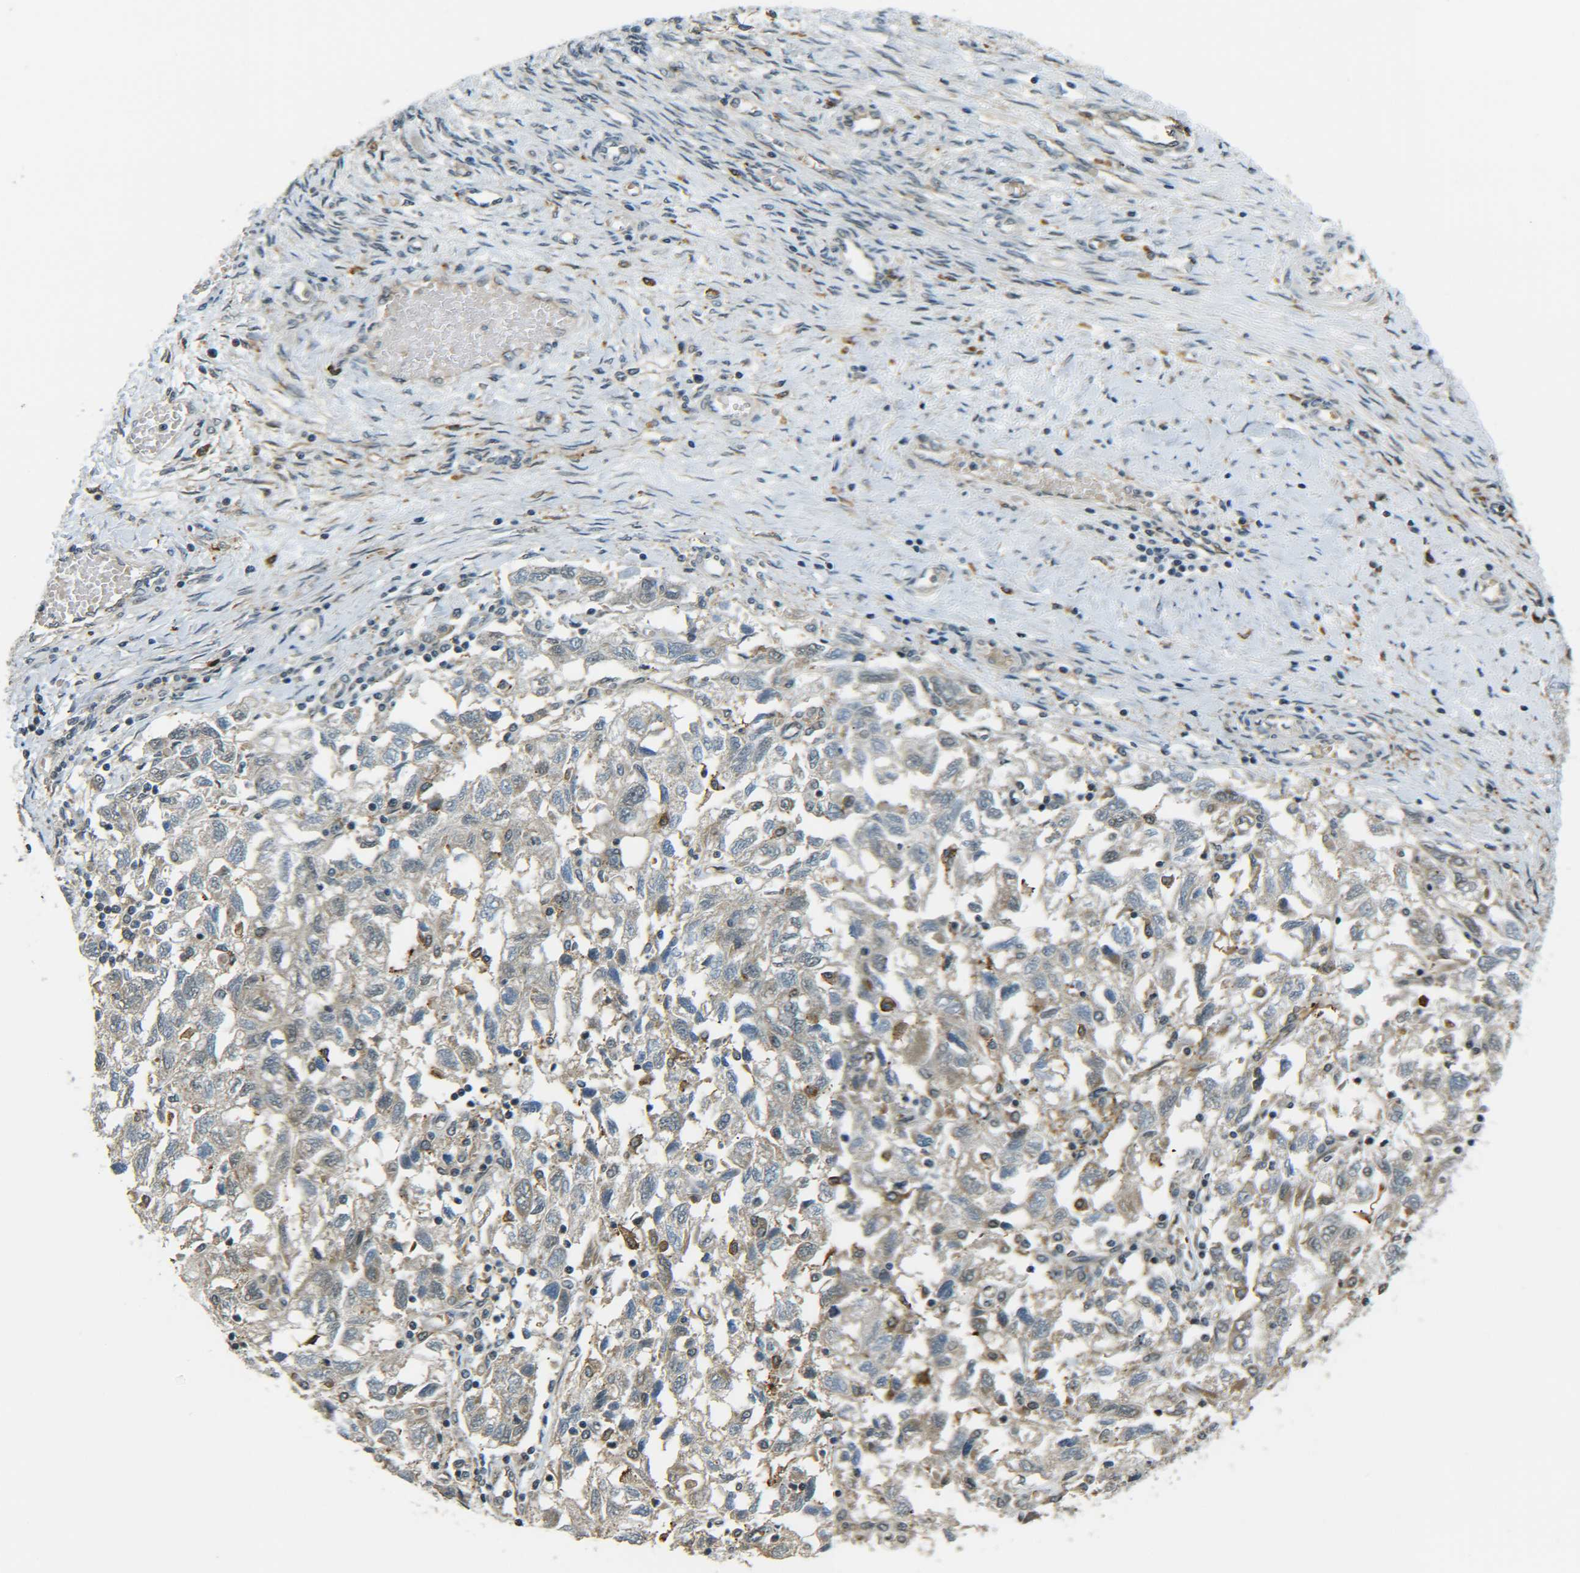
{"staining": {"intensity": "weak", "quantity": "25%-75%", "location": "cytoplasmic/membranous"}, "tissue": "ovarian cancer", "cell_type": "Tumor cells", "image_type": "cancer", "snomed": [{"axis": "morphology", "description": "Carcinoma, NOS"}, {"axis": "morphology", "description": "Cystadenocarcinoma, serous, NOS"}, {"axis": "topography", "description": "Ovary"}], "caption": "Weak cytoplasmic/membranous positivity for a protein is seen in approximately 25%-75% of tumor cells of ovarian cancer (serous cystadenocarcinoma) using immunohistochemistry.", "gene": "DAB2", "patient": {"sex": "female", "age": 69}}